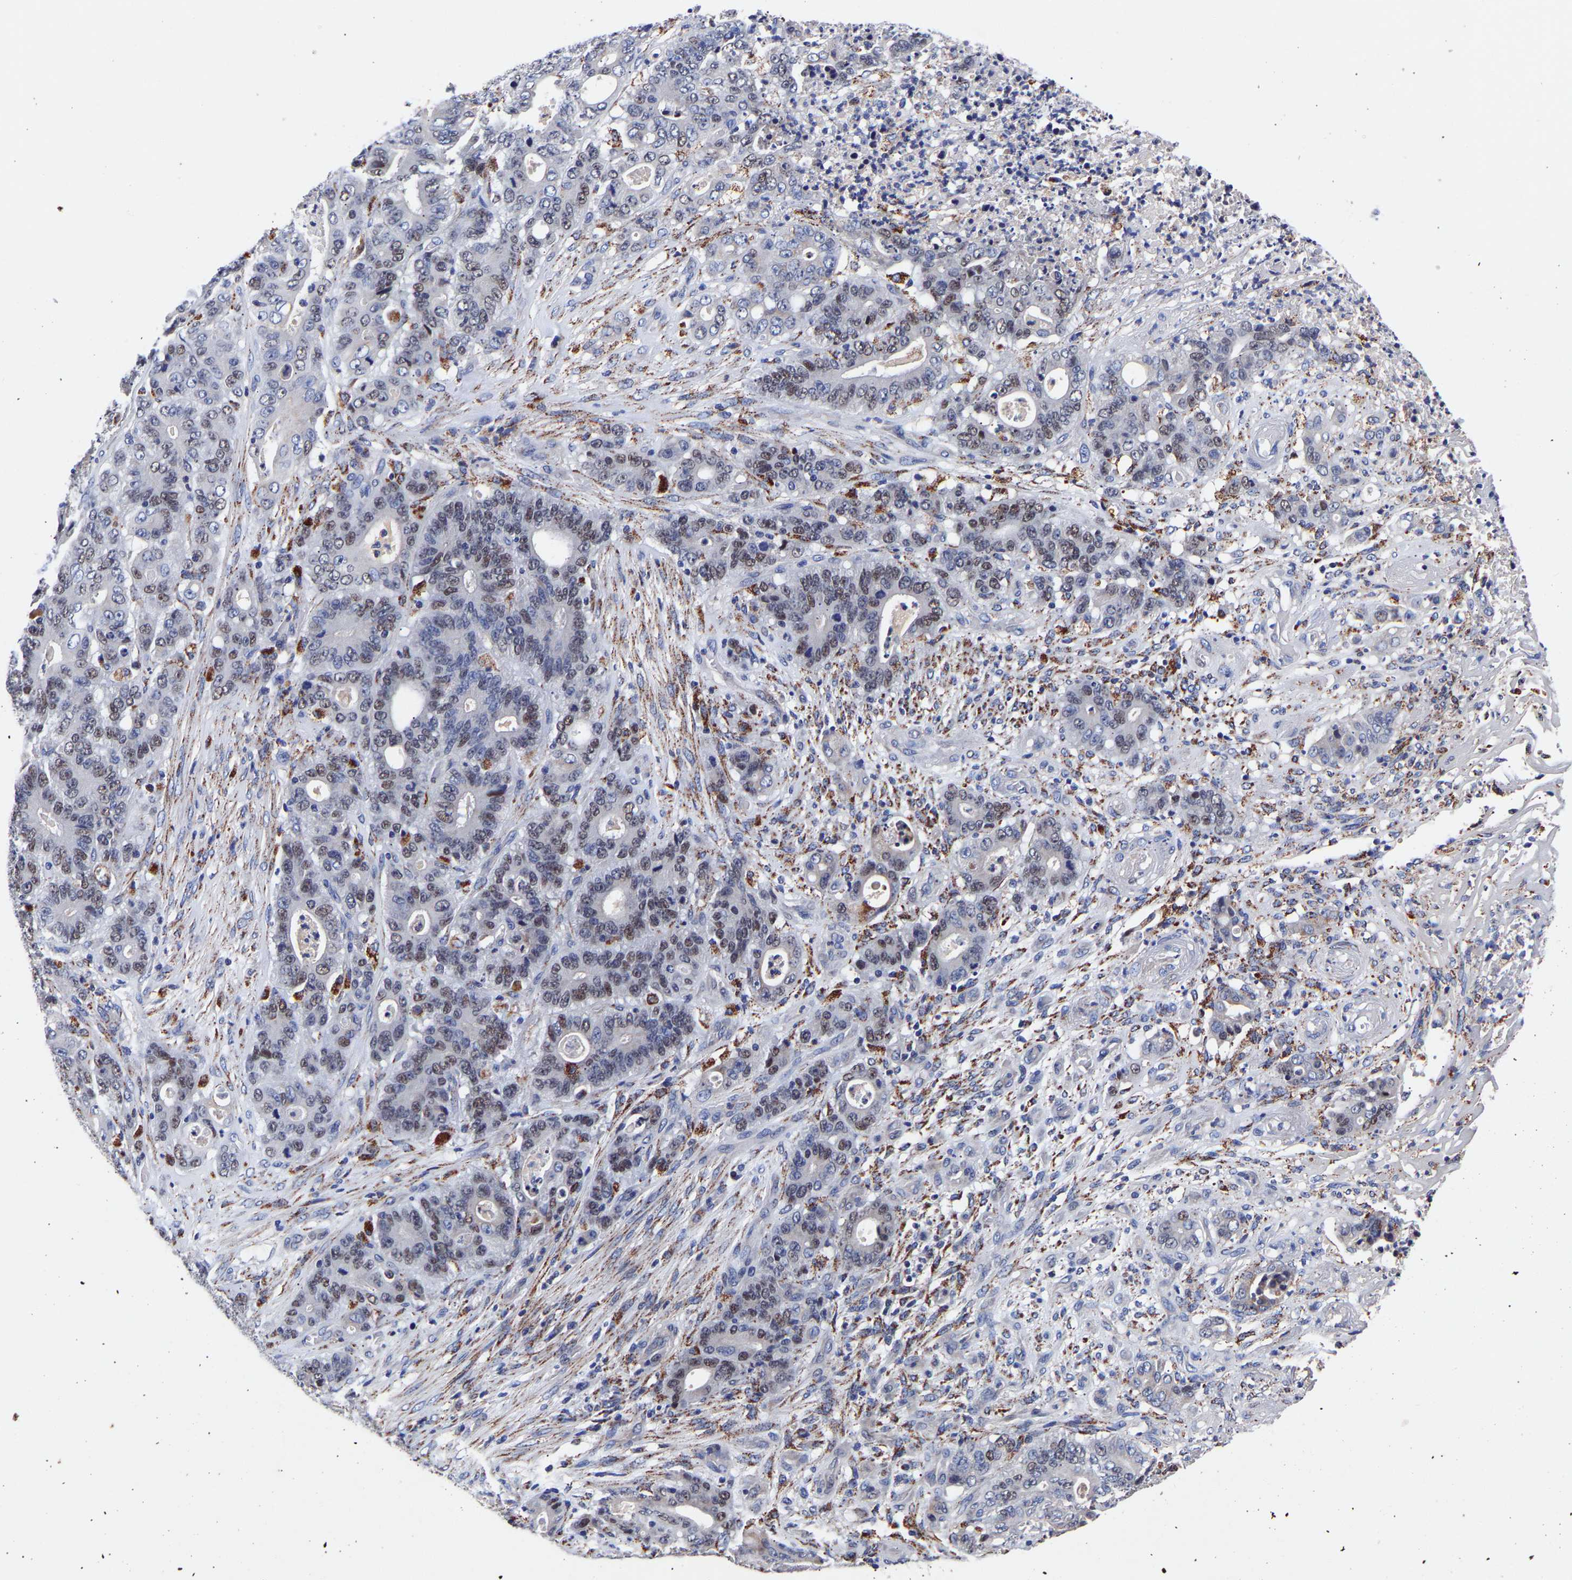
{"staining": {"intensity": "weak", "quantity": "25%-75%", "location": "nuclear"}, "tissue": "stomach cancer", "cell_type": "Tumor cells", "image_type": "cancer", "snomed": [{"axis": "morphology", "description": "Adenocarcinoma, NOS"}, {"axis": "topography", "description": "Stomach"}], "caption": "High-power microscopy captured an immunohistochemistry (IHC) image of adenocarcinoma (stomach), revealing weak nuclear positivity in approximately 25%-75% of tumor cells.", "gene": "SEM1", "patient": {"sex": "female", "age": 73}}